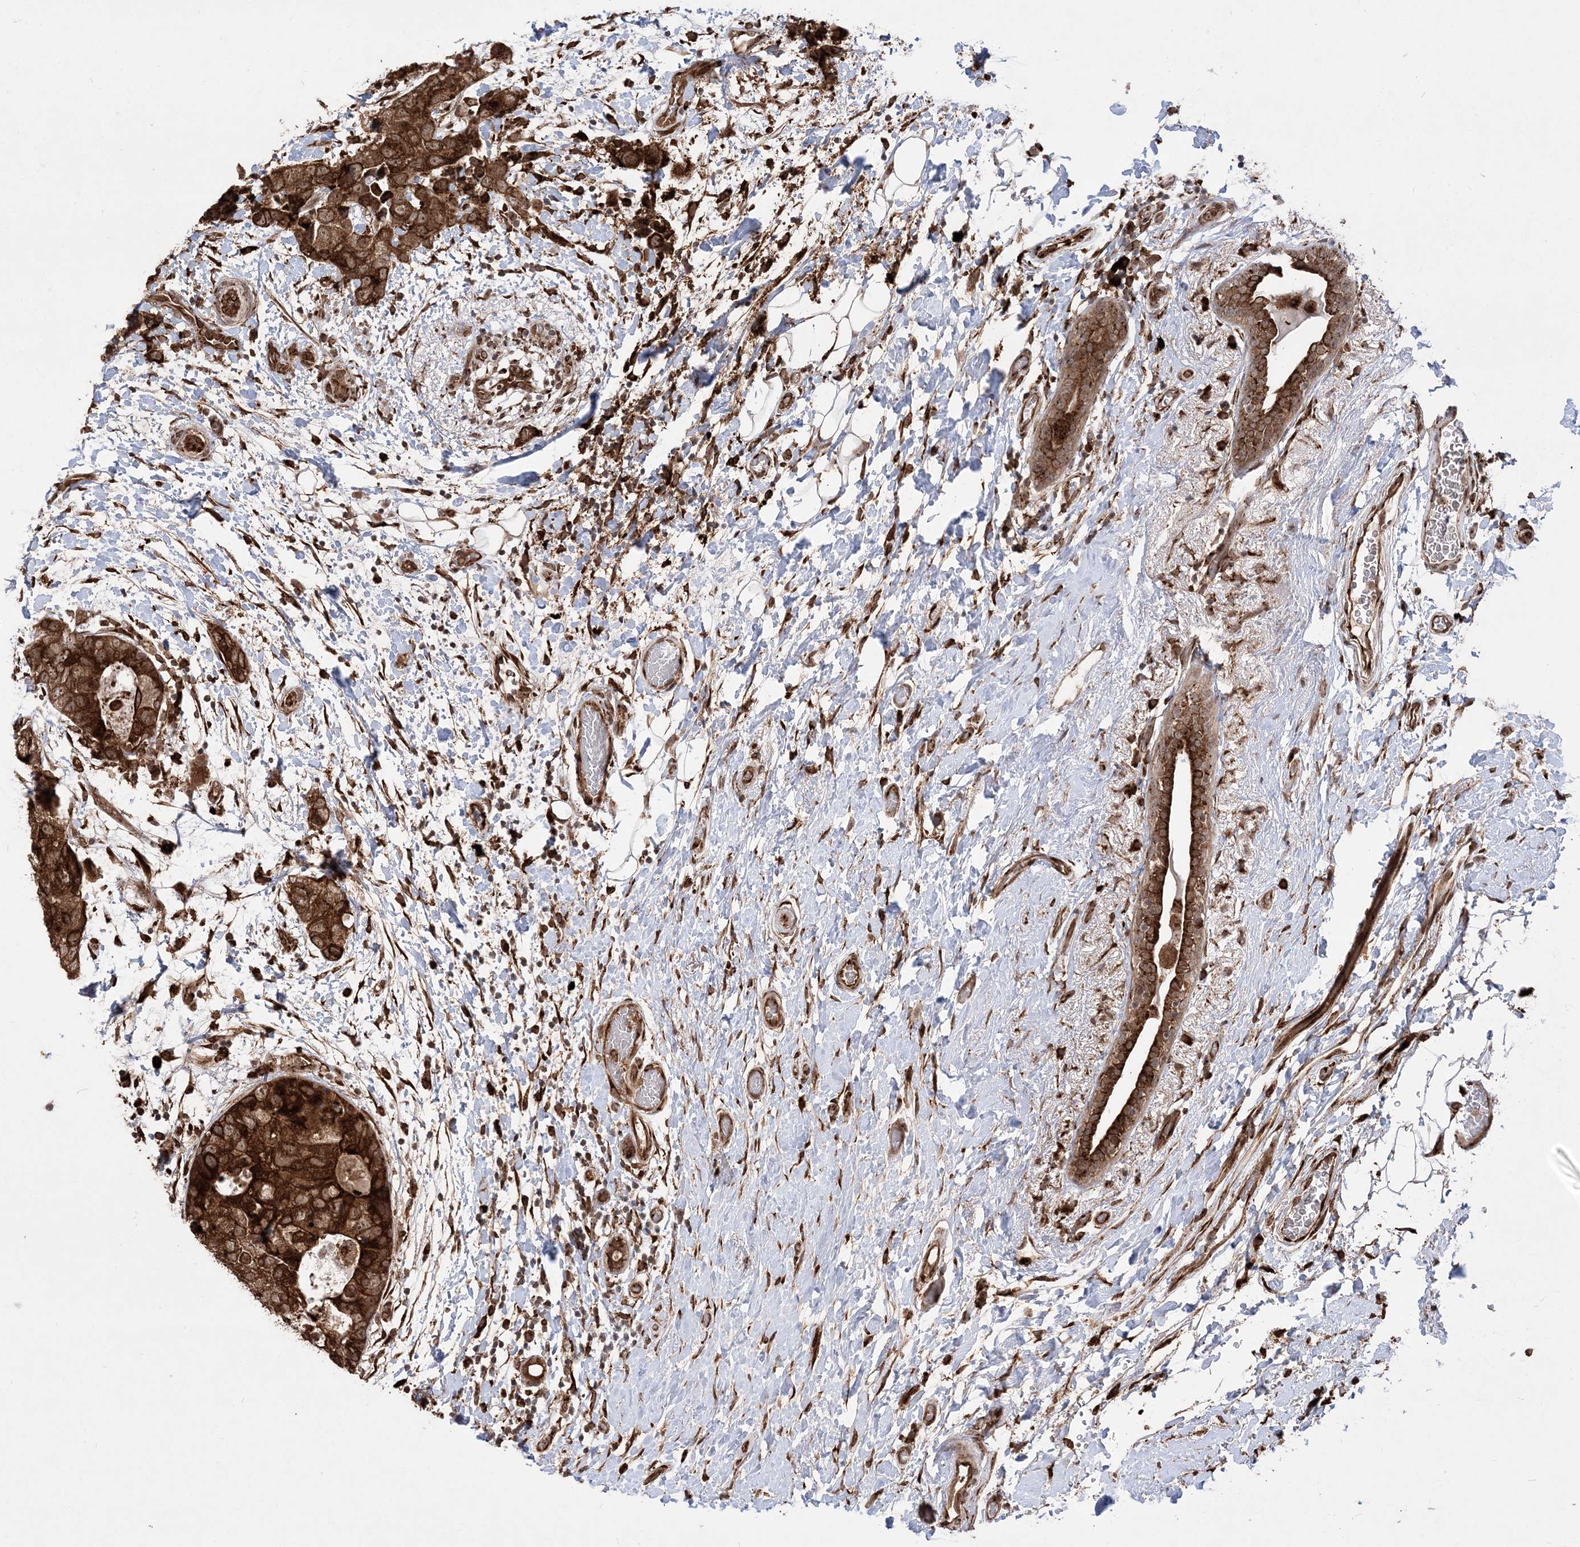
{"staining": {"intensity": "strong", "quantity": ">75%", "location": "cytoplasmic/membranous,nuclear"}, "tissue": "breast cancer", "cell_type": "Tumor cells", "image_type": "cancer", "snomed": [{"axis": "morphology", "description": "Duct carcinoma"}, {"axis": "topography", "description": "Breast"}], "caption": "Immunohistochemistry (DAB) staining of breast cancer (infiltrating ductal carcinoma) exhibits strong cytoplasmic/membranous and nuclear protein expression in about >75% of tumor cells.", "gene": "EPC2", "patient": {"sex": "female", "age": 62}}